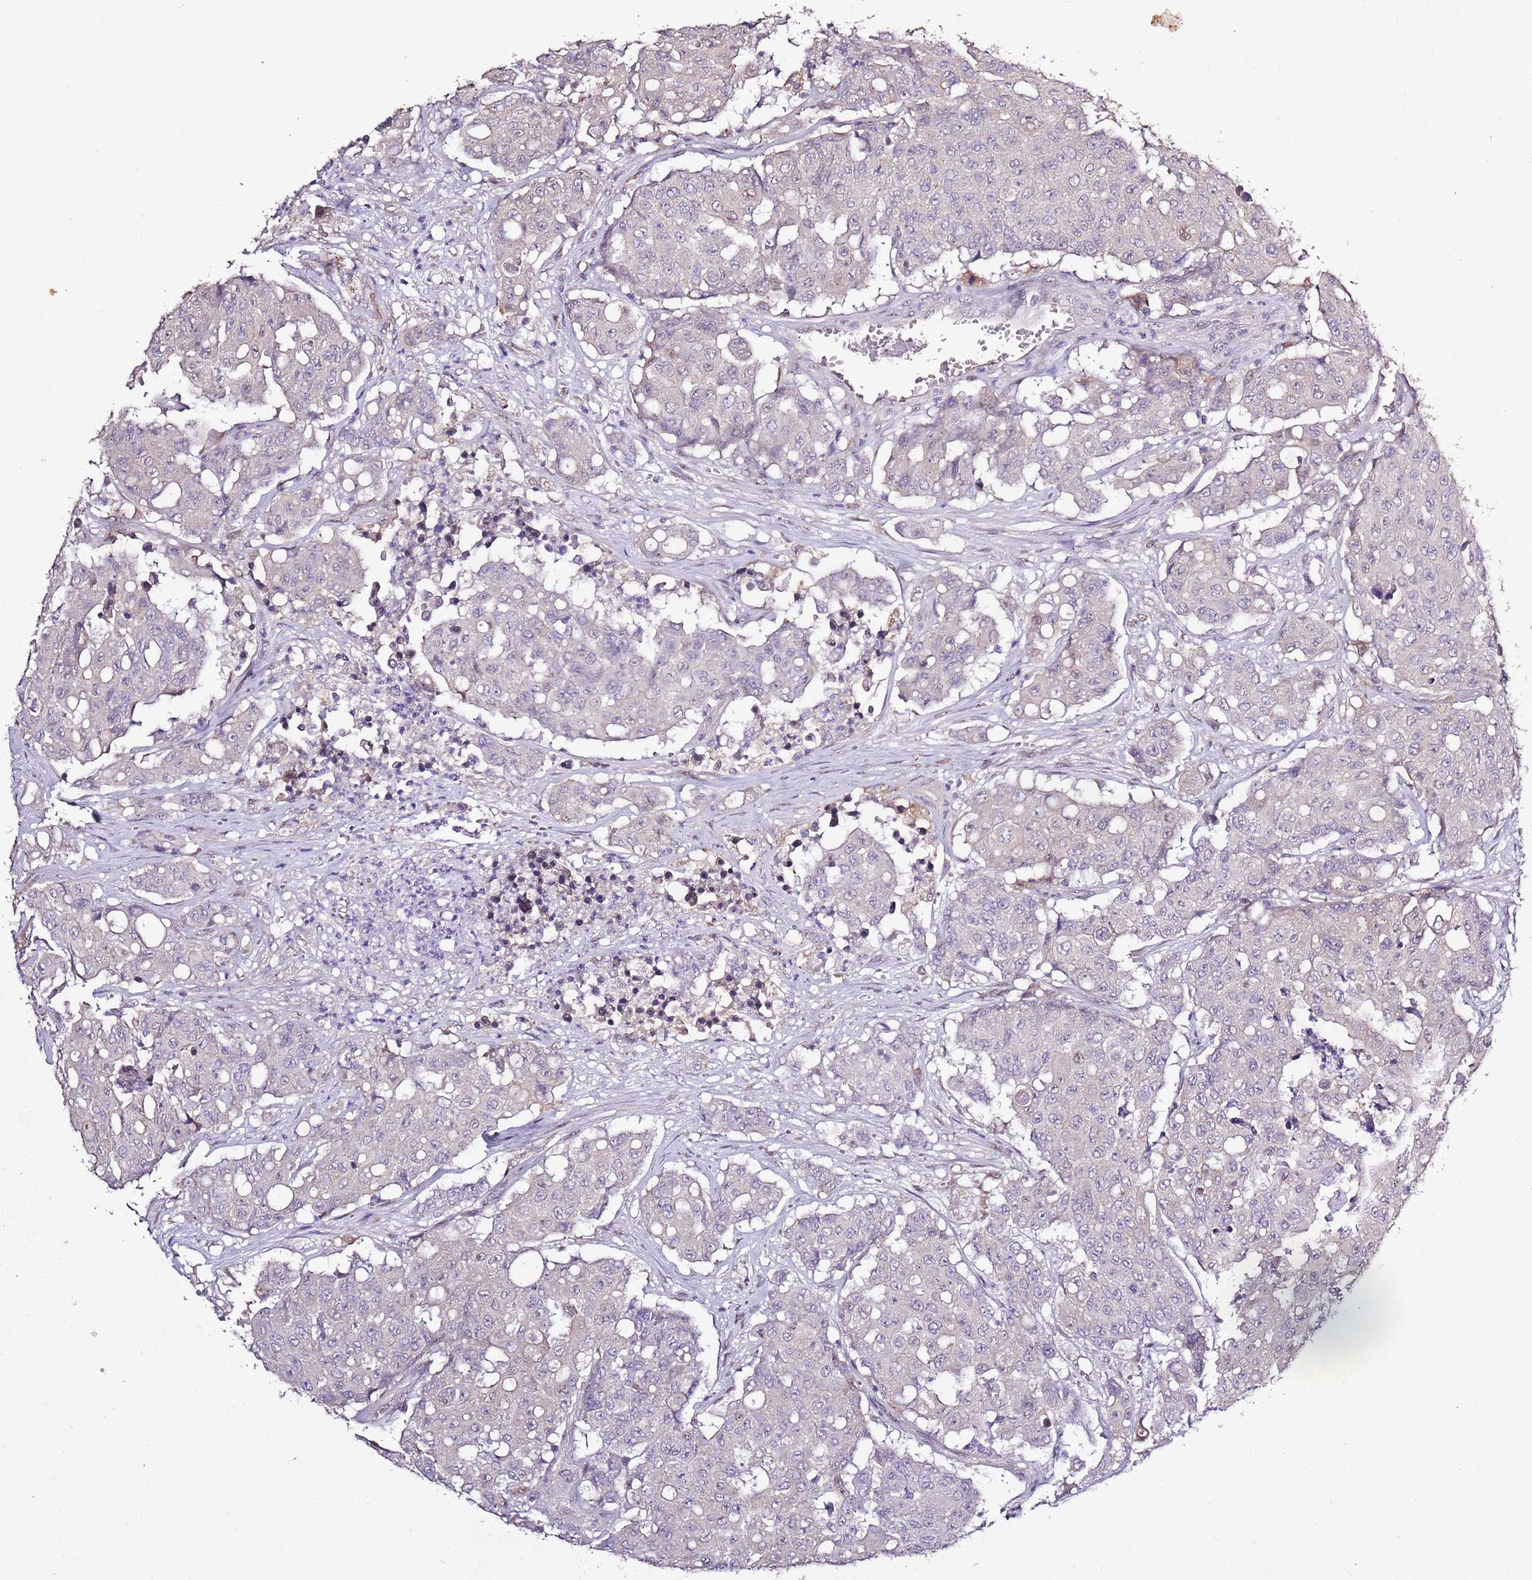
{"staining": {"intensity": "negative", "quantity": "none", "location": "none"}, "tissue": "colorectal cancer", "cell_type": "Tumor cells", "image_type": "cancer", "snomed": [{"axis": "morphology", "description": "Adenocarcinoma, NOS"}, {"axis": "topography", "description": "Colon"}], "caption": "Immunohistochemistry of human colorectal adenocarcinoma displays no expression in tumor cells. (DAB immunohistochemistry with hematoxylin counter stain).", "gene": "CAPN9", "patient": {"sex": "male", "age": 51}}